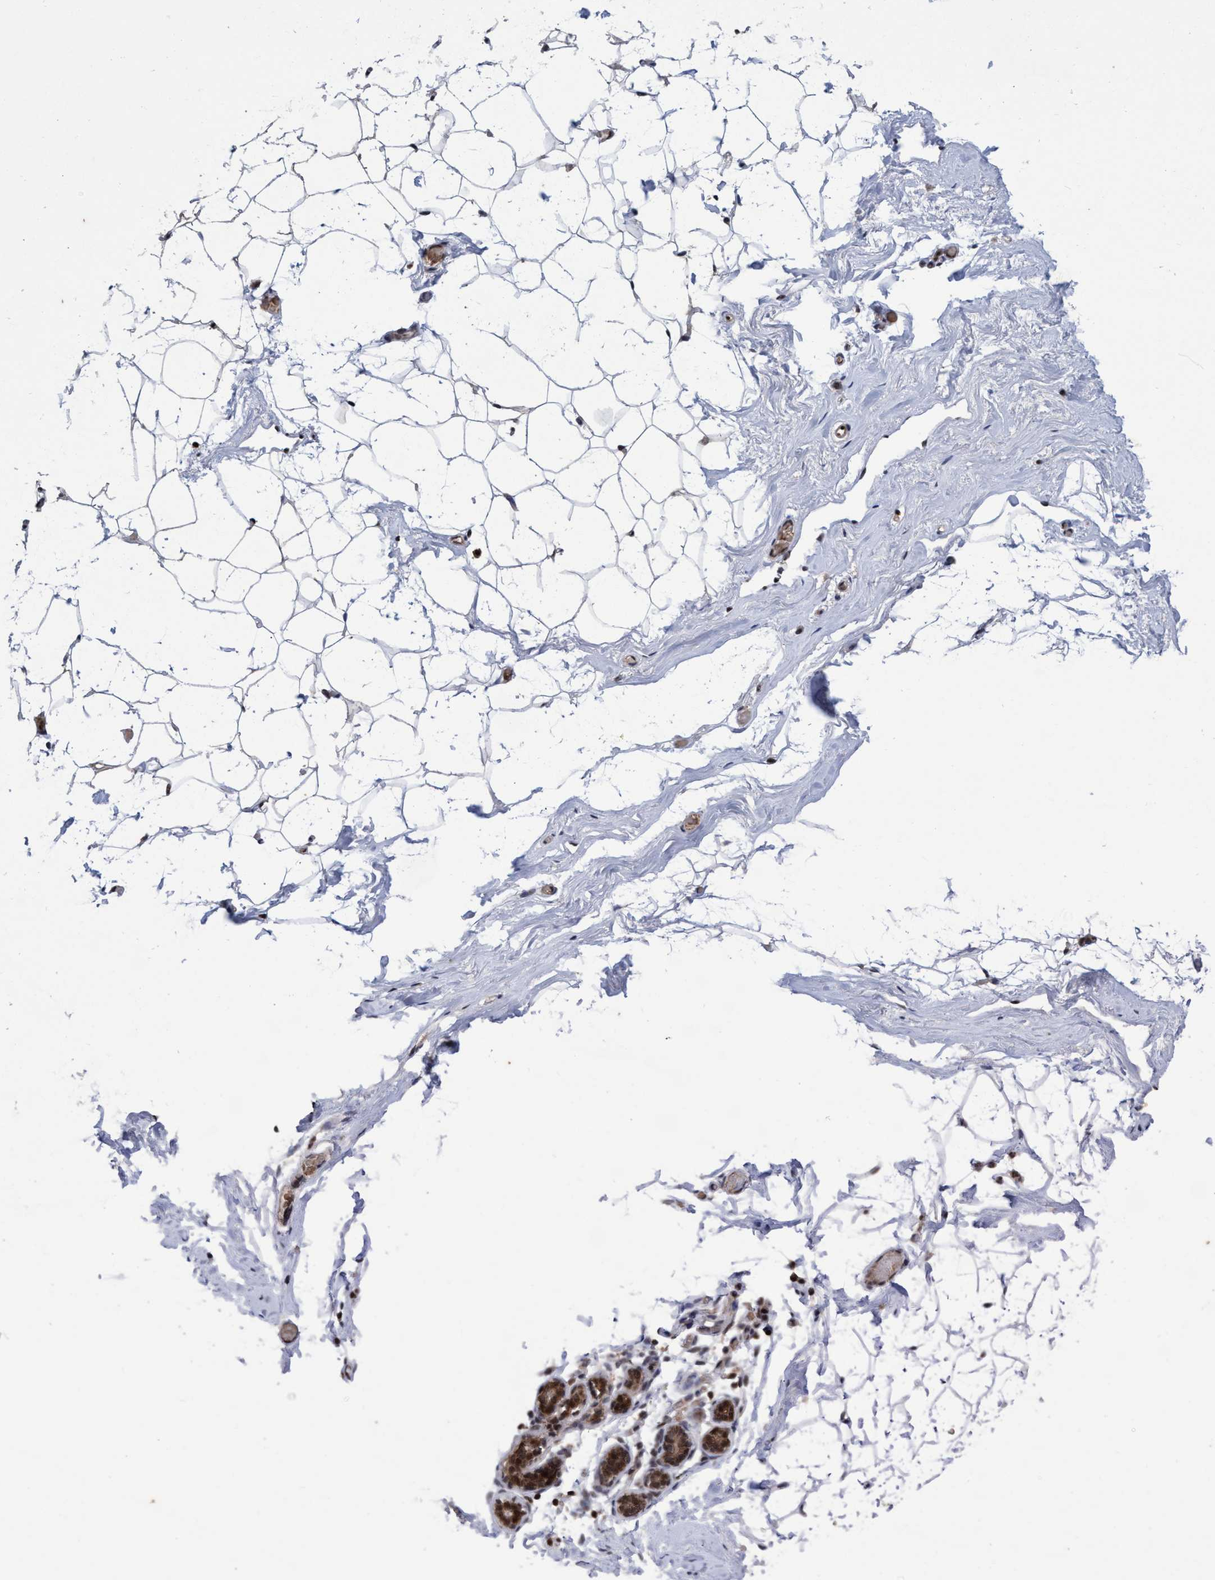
{"staining": {"intensity": "negative", "quantity": "none", "location": "none"}, "tissue": "adipose tissue", "cell_type": "Adipocytes", "image_type": "normal", "snomed": [{"axis": "morphology", "description": "Normal tissue, NOS"}, {"axis": "topography", "description": "Breast"}, {"axis": "topography", "description": "Soft tissue"}], "caption": "The micrograph shows no significant staining in adipocytes of adipose tissue. (DAB (3,3'-diaminobenzidine) immunohistochemistry visualized using brightfield microscopy, high magnification).", "gene": "GTF2F1", "patient": {"sex": "female", "age": 75}}